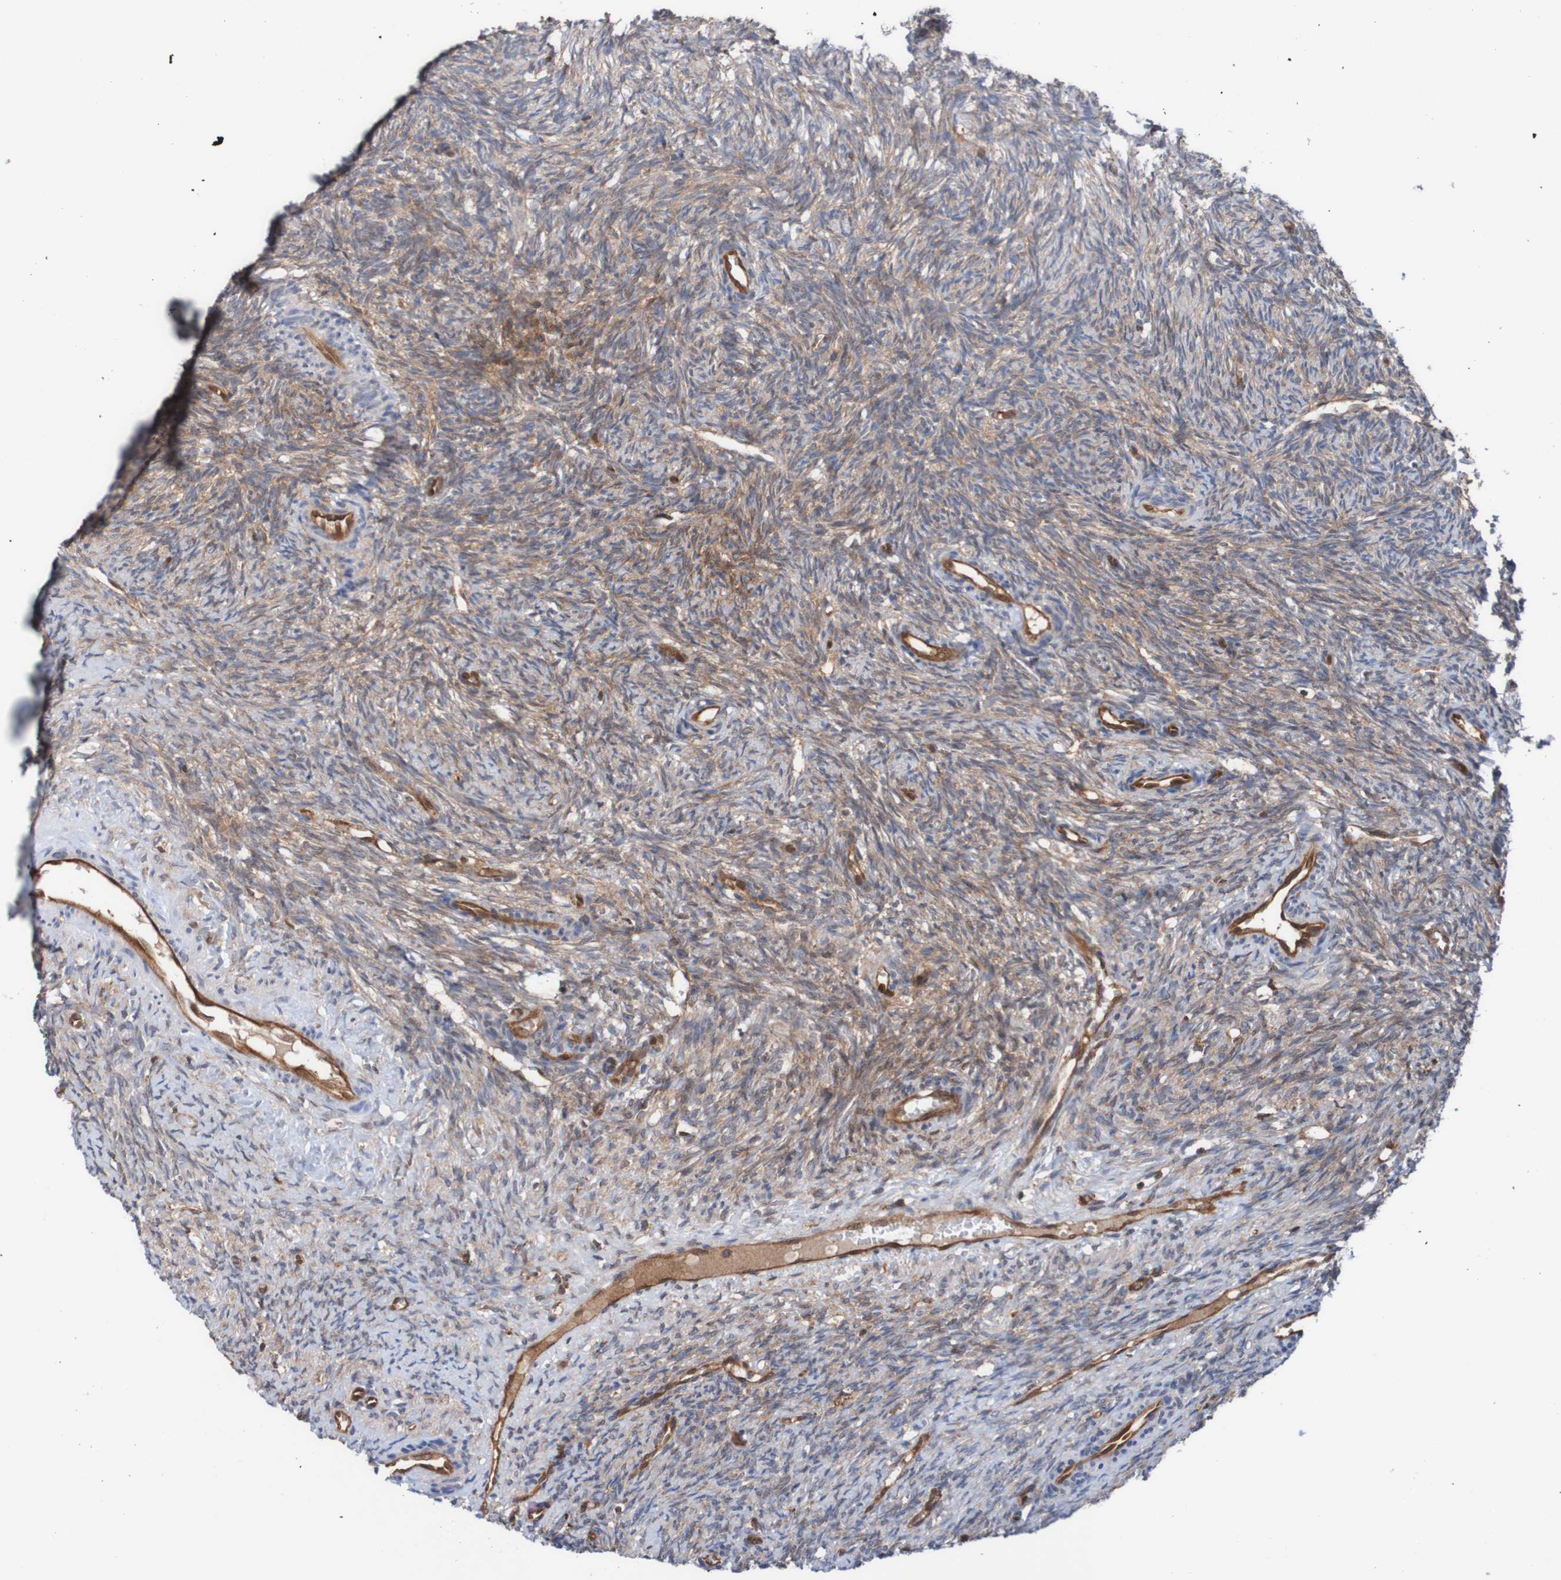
{"staining": {"intensity": "strong", "quantity": ">75%", "location": "cytoplasmic/membranous"}, "tissue": "ovary", "cell_type": "Follicle cells", "image_type": "normal", "snomed": [{"axis": "morphology", "description": "Normal tissue, NOS"}, {"axis": "topography", "description": "Ovary"}], "caption": "Protein expression analysis of normal ovary demonstrates strong cytoplasmic/membranous staining in approximately >75% of follicle cells.", "gene": "RIGI", "patient": {"sex": "female", "age": 41}}